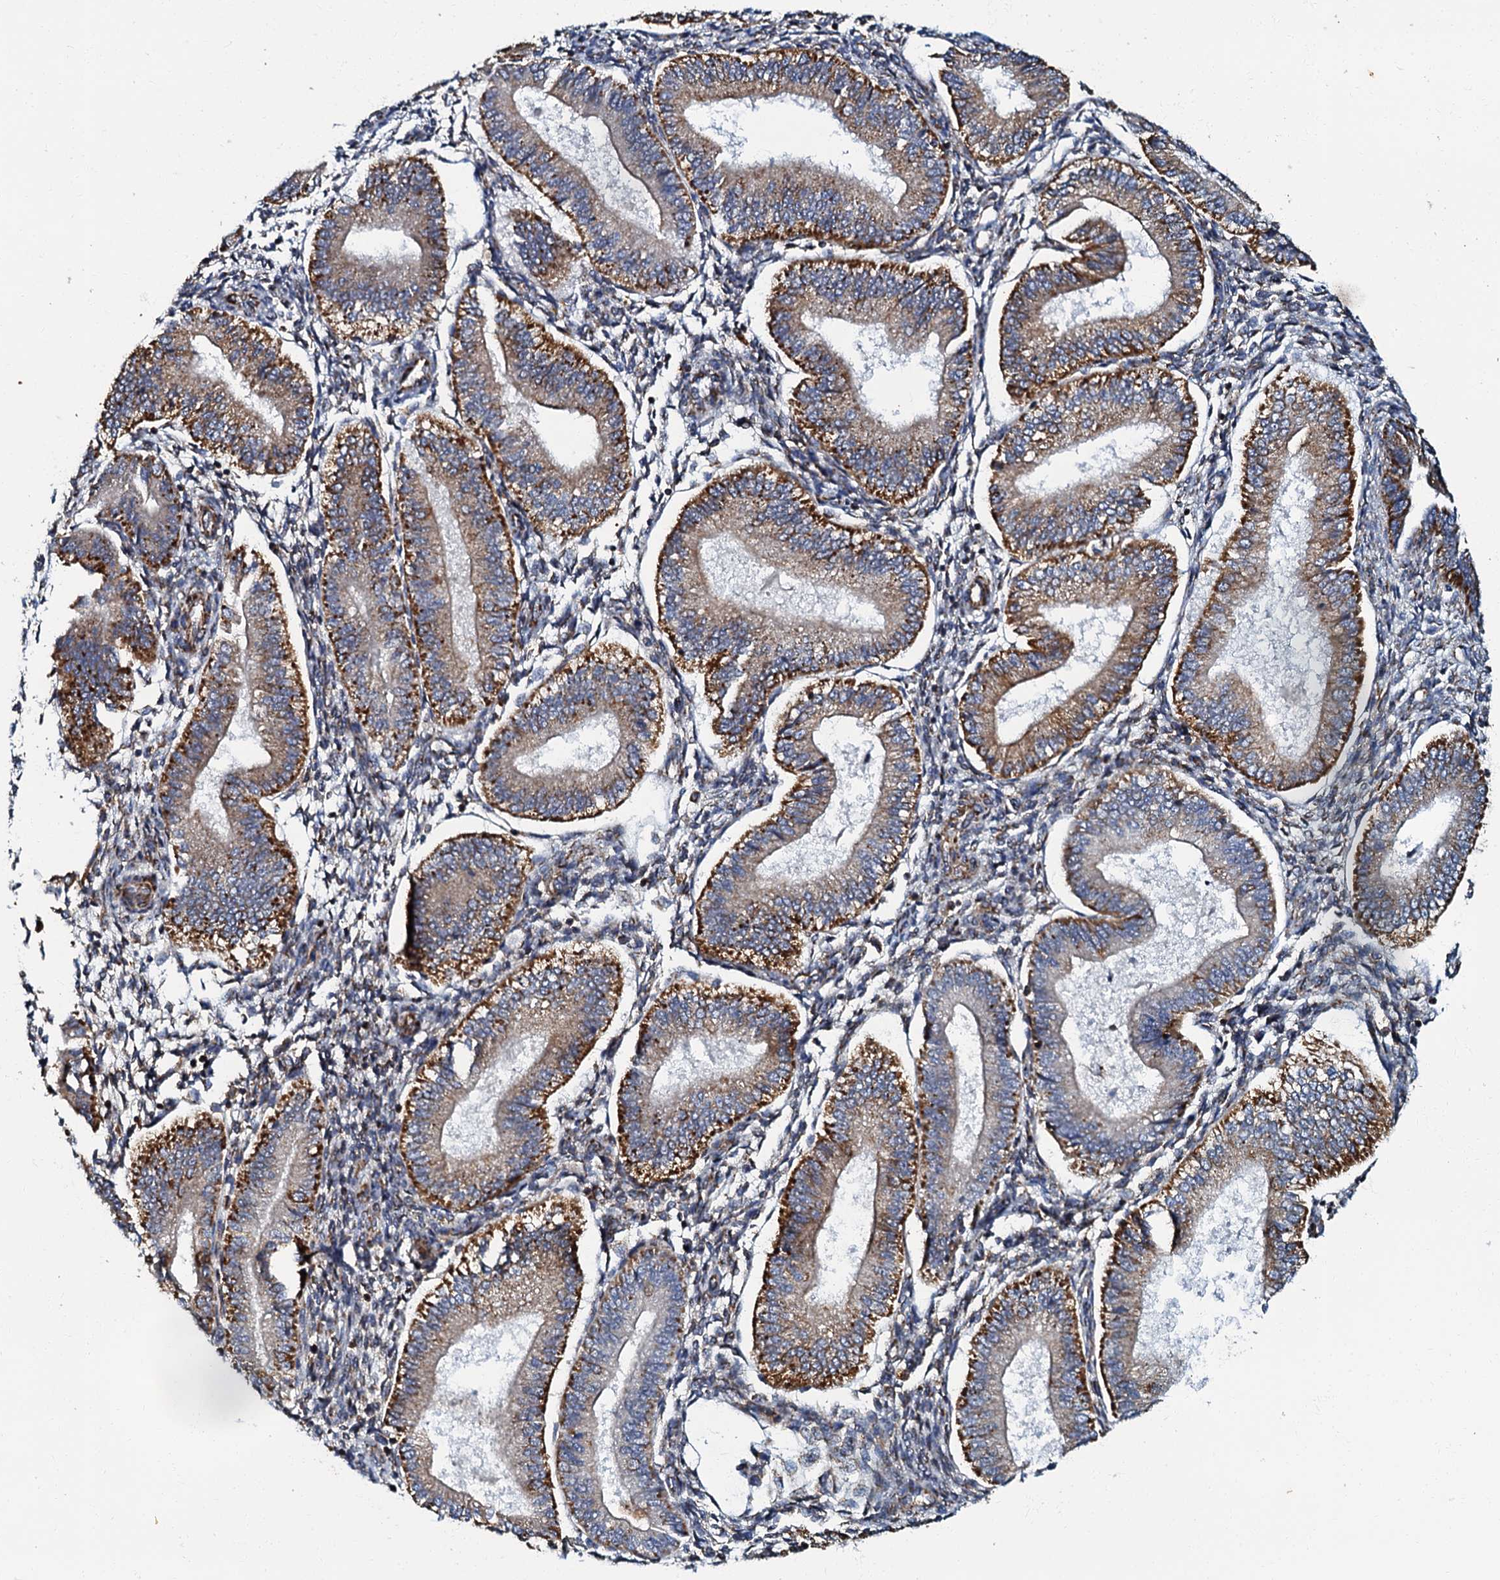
{"staining": {"intensity": "weak", "quantity": "<25%", "location": "cytoplasmic/membranous"}, "tissue": "endometrium", "cell_type": "Cells in endometrial stroma", "image_type": "normal", "snomed": [{"axis": "morphology", "description": "Normal tissue, NOS"}, {"axis": "topography", "description": "Endometrium"}], "caption": "IHC image of normal endometrium stained for a protein (brown), which displays no positivity in cells in endometrial stroma.", "gene": "NDUFA12", "patient": {"sex": "female", "age": 39}}